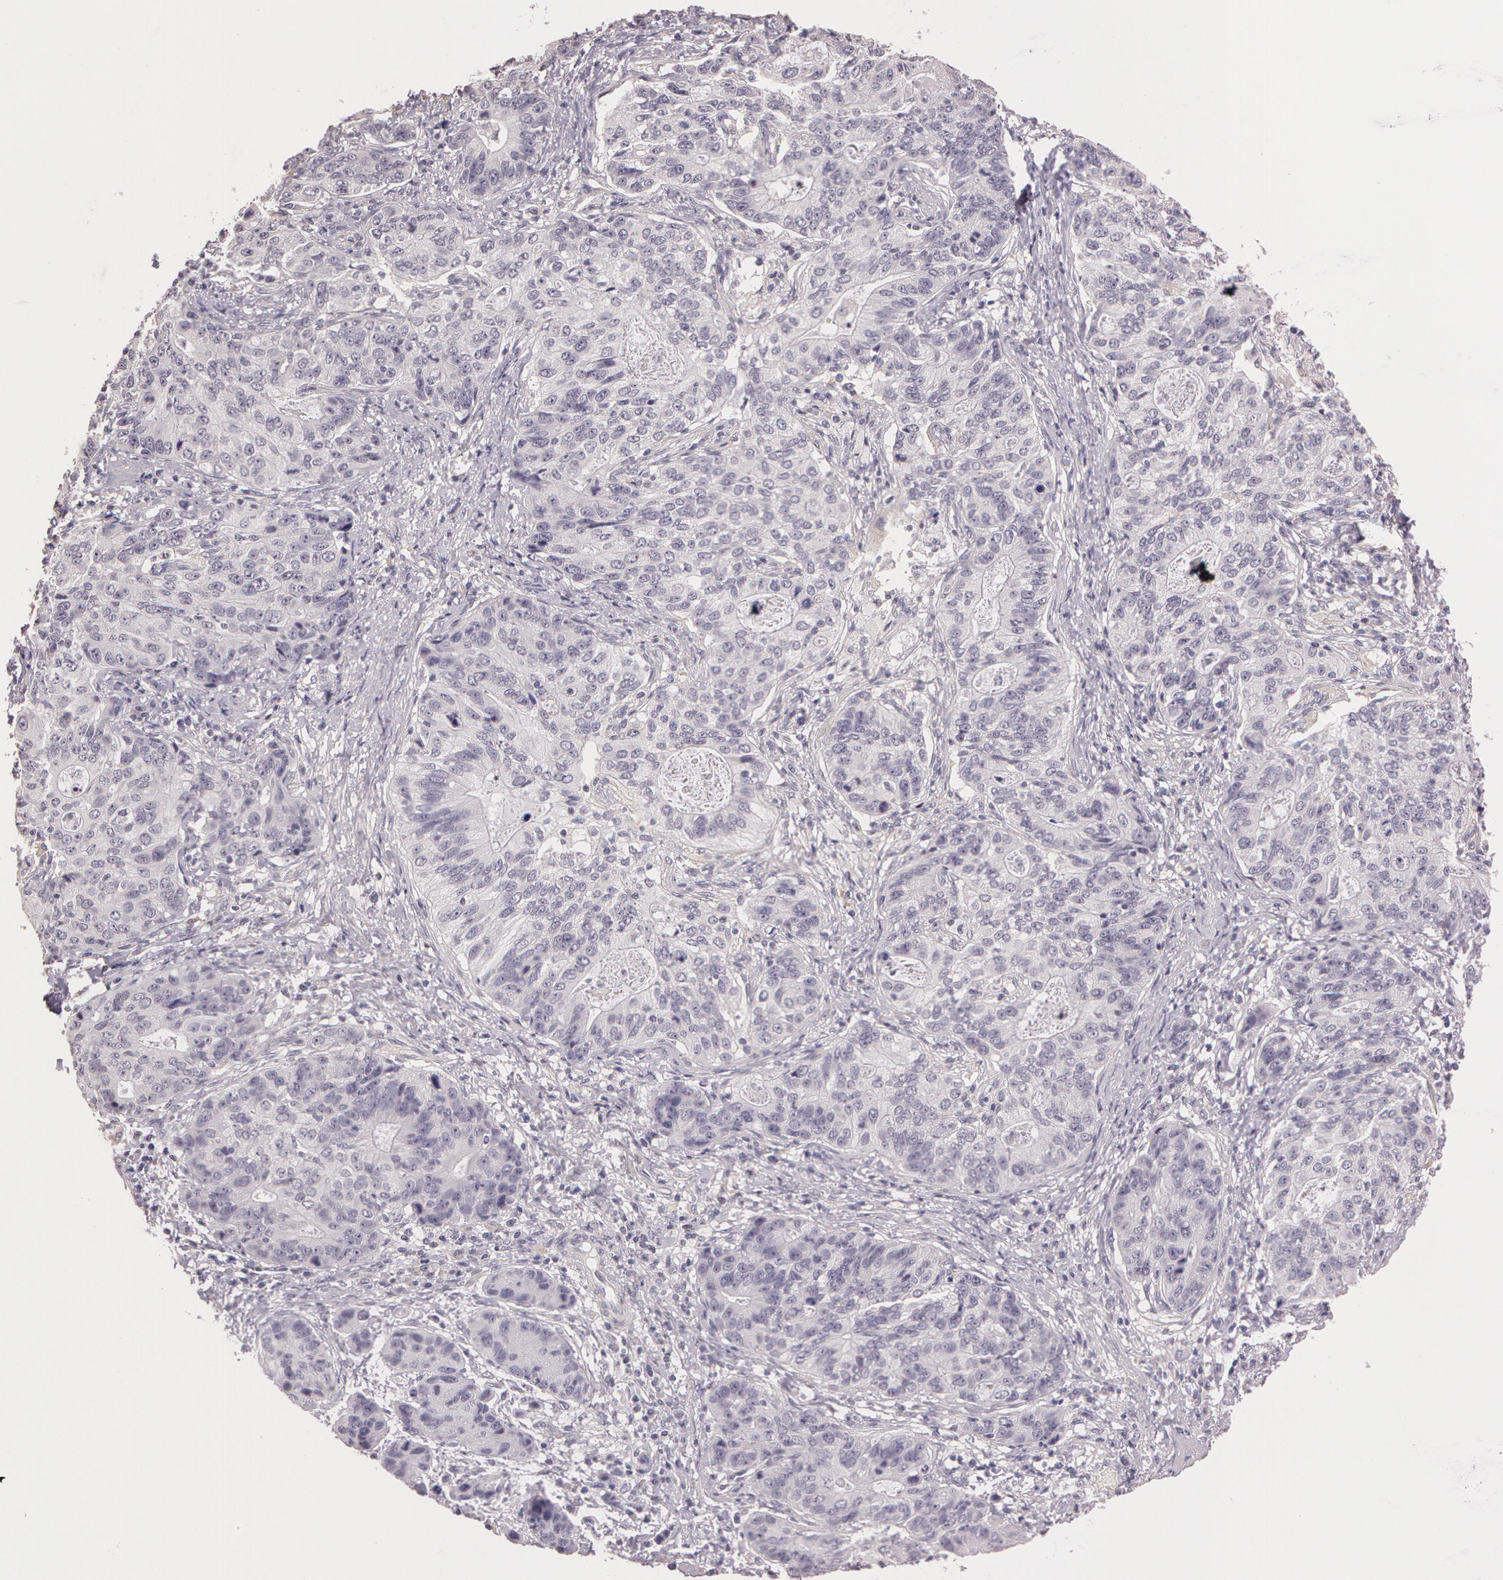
{"staining": {"intensity": "negative", "quantity": "none", "location": "none"}, "tissue": "stomach cancer", "cell_type": "Tumor cells", "image_type": "cancer", "snomed": [{"axis": "morphology", "description": "Adenocarcinoma, NOS"}, {"axis": "topography", "description": "Esophagus"}, {"axis": "topography", "description": "Stomach"}], "caption": "IHC micrograph of human stomach cancer (adenocarcinoma) stained for a protein (brown), which exhibits no staining in tumor cells. (Stains: DAB (3,3'-diaminobenzidine) immunohistochemistry (IHC) with hematoxylin counter stain, Microscopy: brightfield microscopy at high magnification).", "gene": "G2E3", "patient": {"sex": "male", "age": 74}}